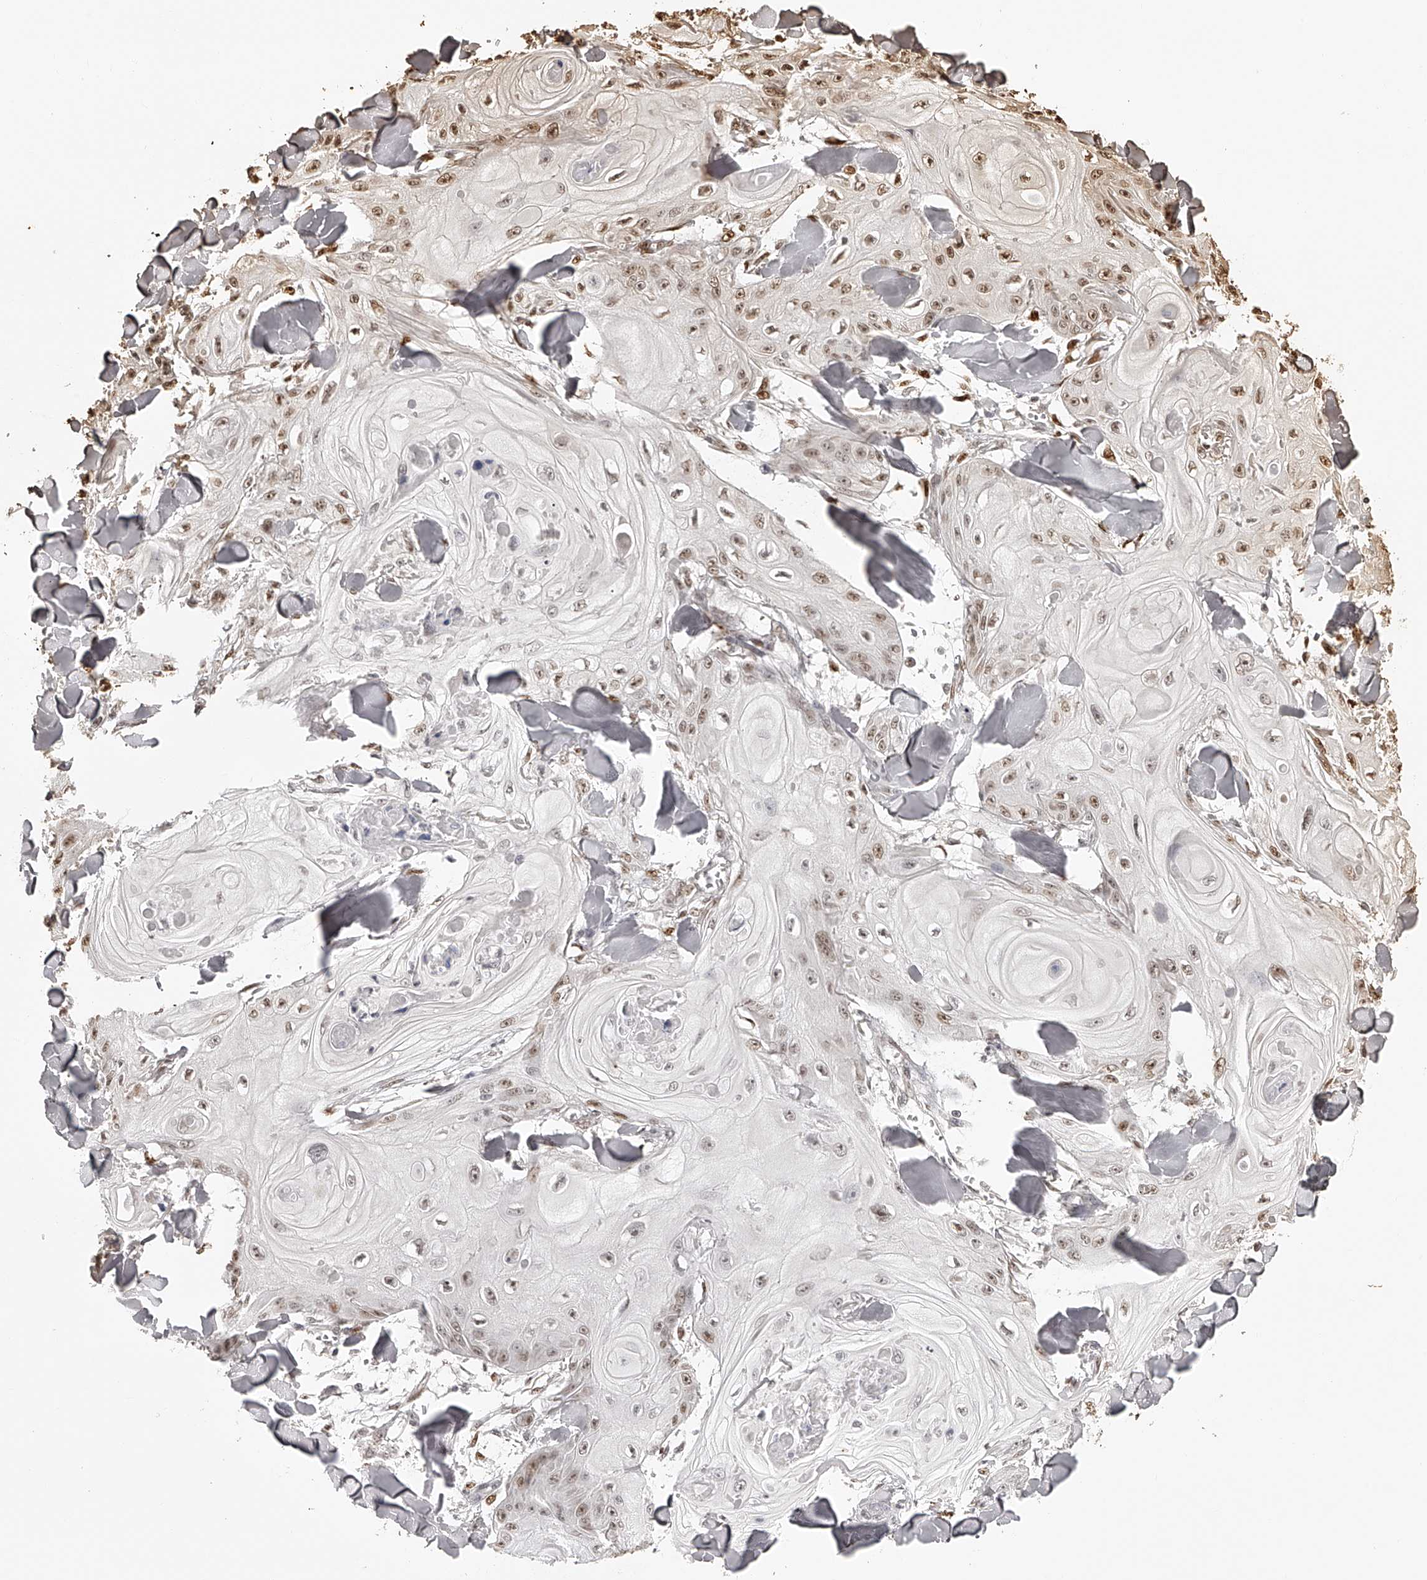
{"staining": {"intensity": "moderate", "quantity": "25%-75%", "location": "nuclear"}, "tissue": "skin cancer", "cell_type": "Tumor cells", "image_type": "cancer", "snomed": [{"axis": "morphology", "description": "Squamous cell carcinoma, NOS"}, {"axis": "topography", "description": "Skin"}], "caption": "There is medium levels of moderate nuclear positivity in tumor cells of skin cancer, as demonstrated by immunohistochemical staining (brown color).", "gene": "ZNF503", "patient": {"sex": "male", "age": 74}}